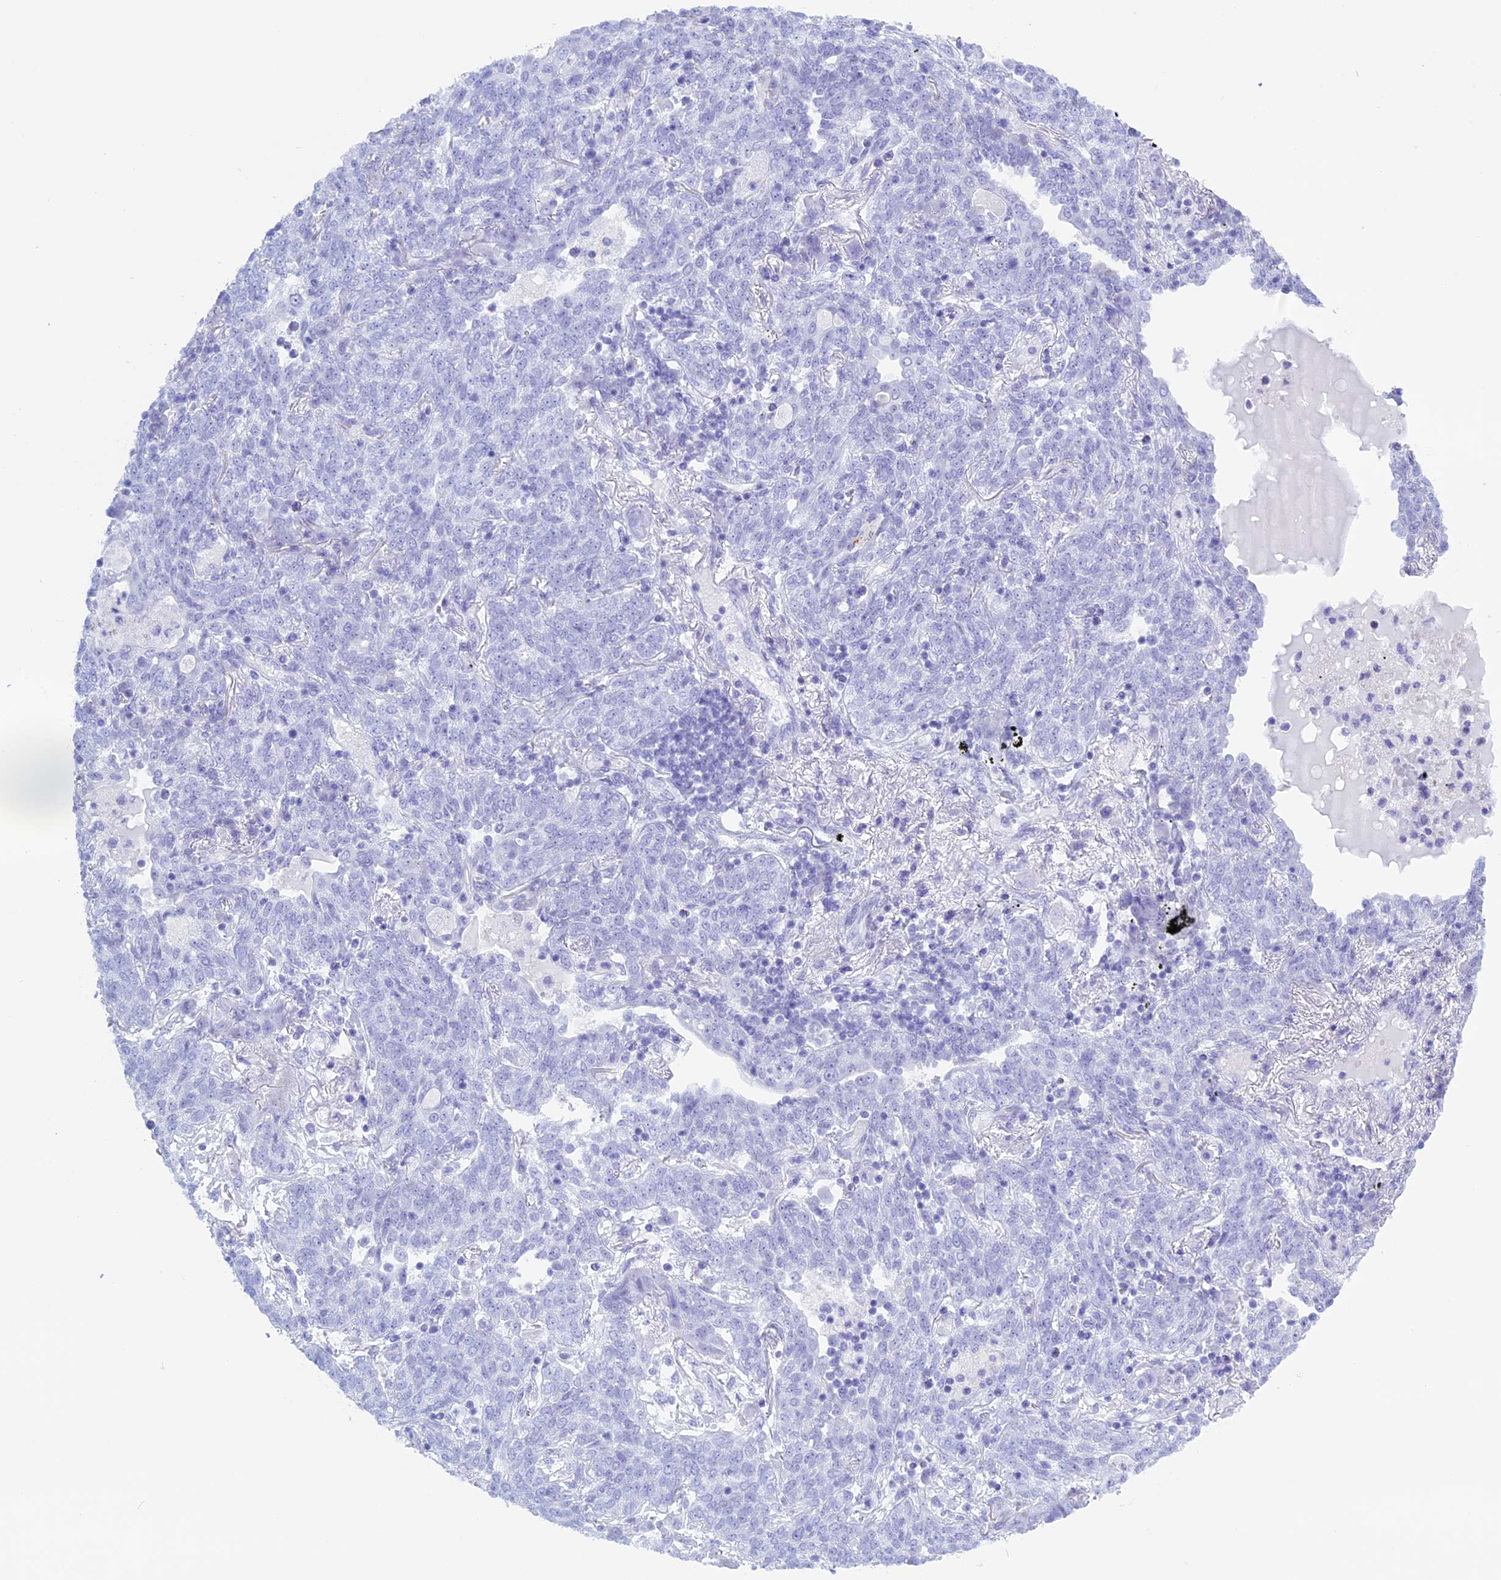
{"staining": {"intensity": "negative", "quantity": "none", "location": "none"}, "tissue": "lung cancer", "cell_type": "Tumor cells", "image_type": "cancer", "snomed": [{"axis": "morphology", "description": "Squamous cell carcinoma, NOS"}, {"axis": "topography", "description": "Lung"}], "caption": "Human lung squamous cell carcinoma stained for a protein using IHC displays no expression in tumor cells.", "gene": "KCTD21", "patient": {"sex": "female", "age": 70}}